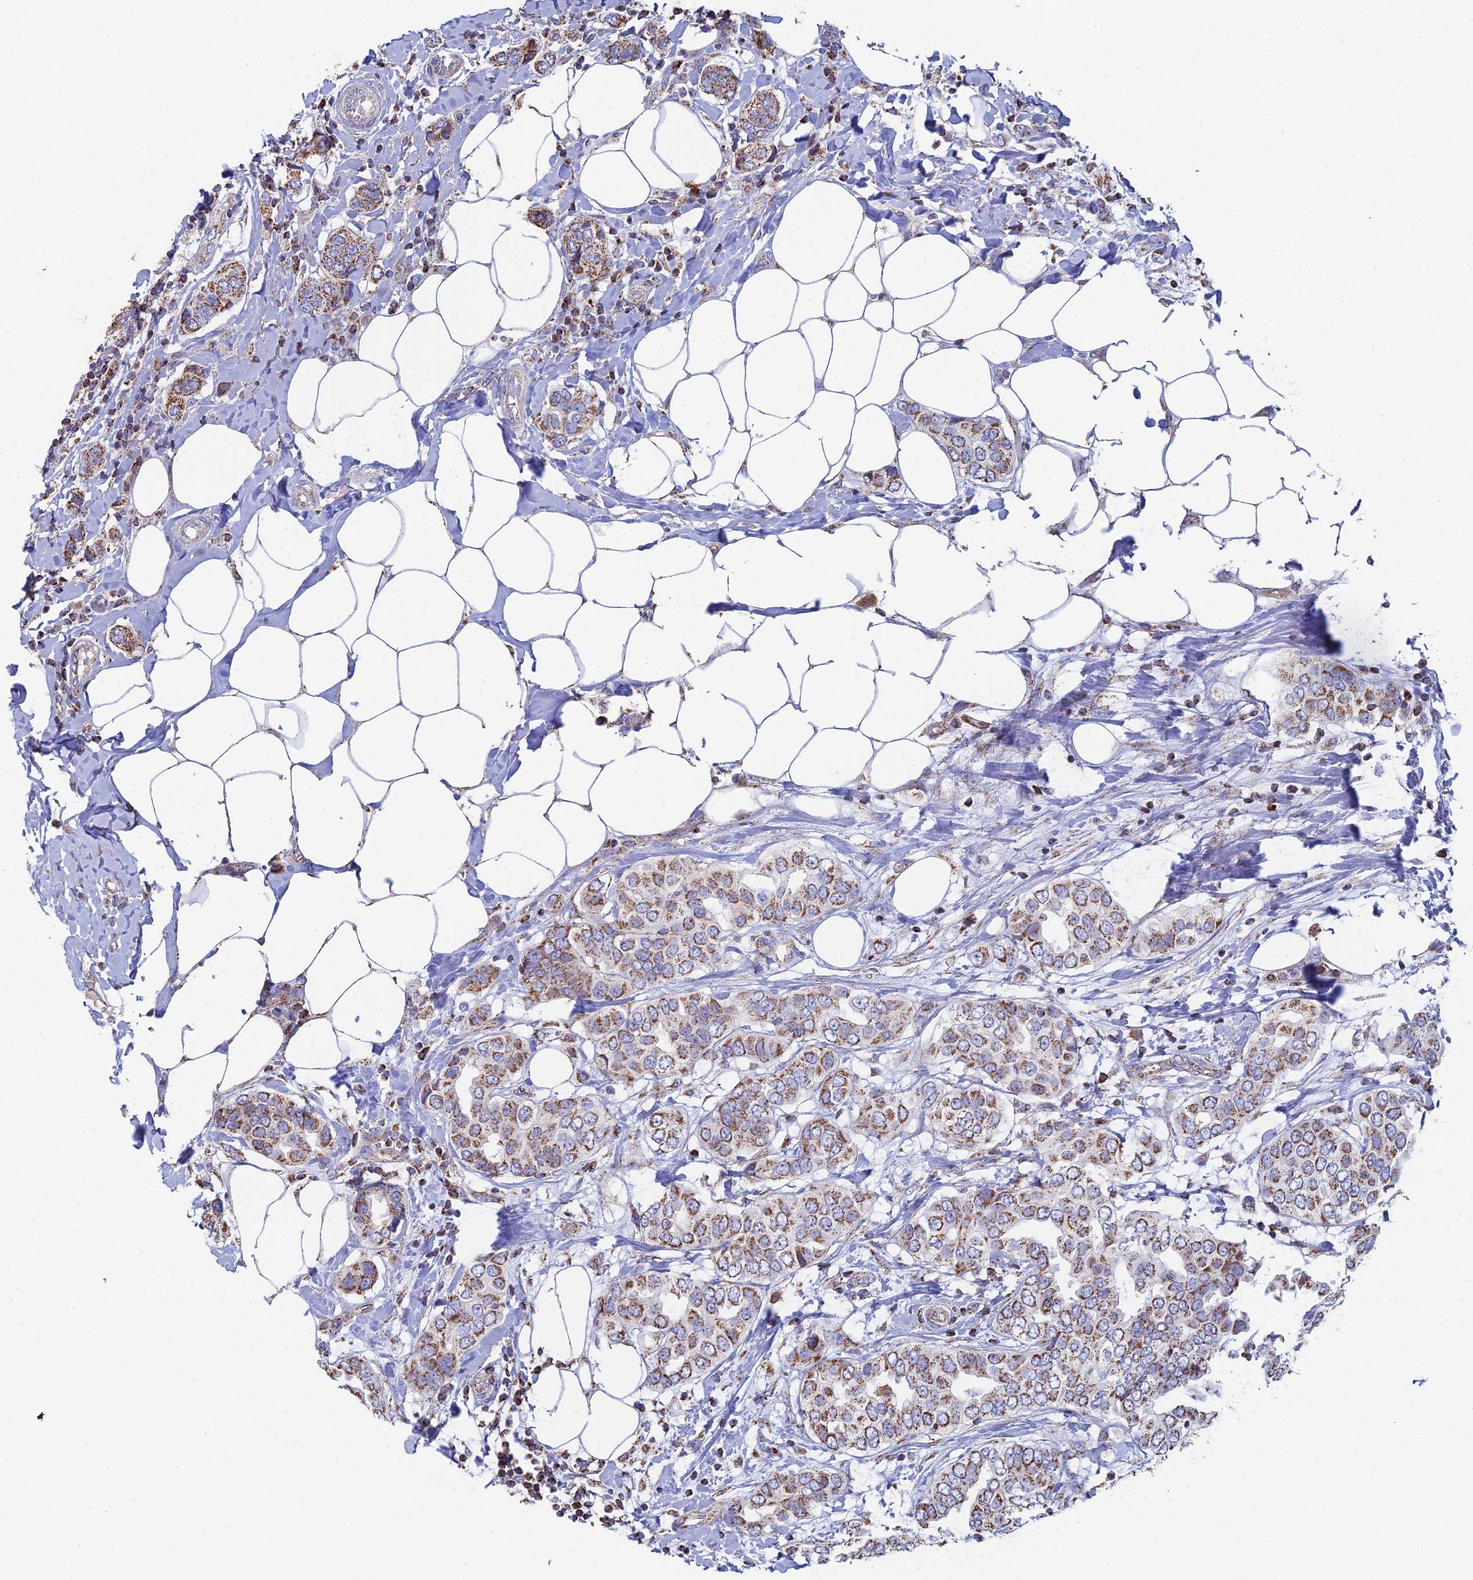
{"staining": {"intensity": "moderate", "quantity": ">75%", "location": "cytoplasmic/membranous"}, "tissue": "breast cancer", "cell_type": "Tumor cells", "image_type": "cancer", "snomed": [{"axis": "morphology", "description": "Lobular carcinoma"}, {"axis": "topography", "description": "Breast"}], "caption": "Protein analysis of breast lobular carcinoma tissue displays moderate cytoplasmic/membranous positivity in approximately >75% of tumor cells.", "gene": "SPOCK2", "patient": {"sex": "female", "age": 51}}